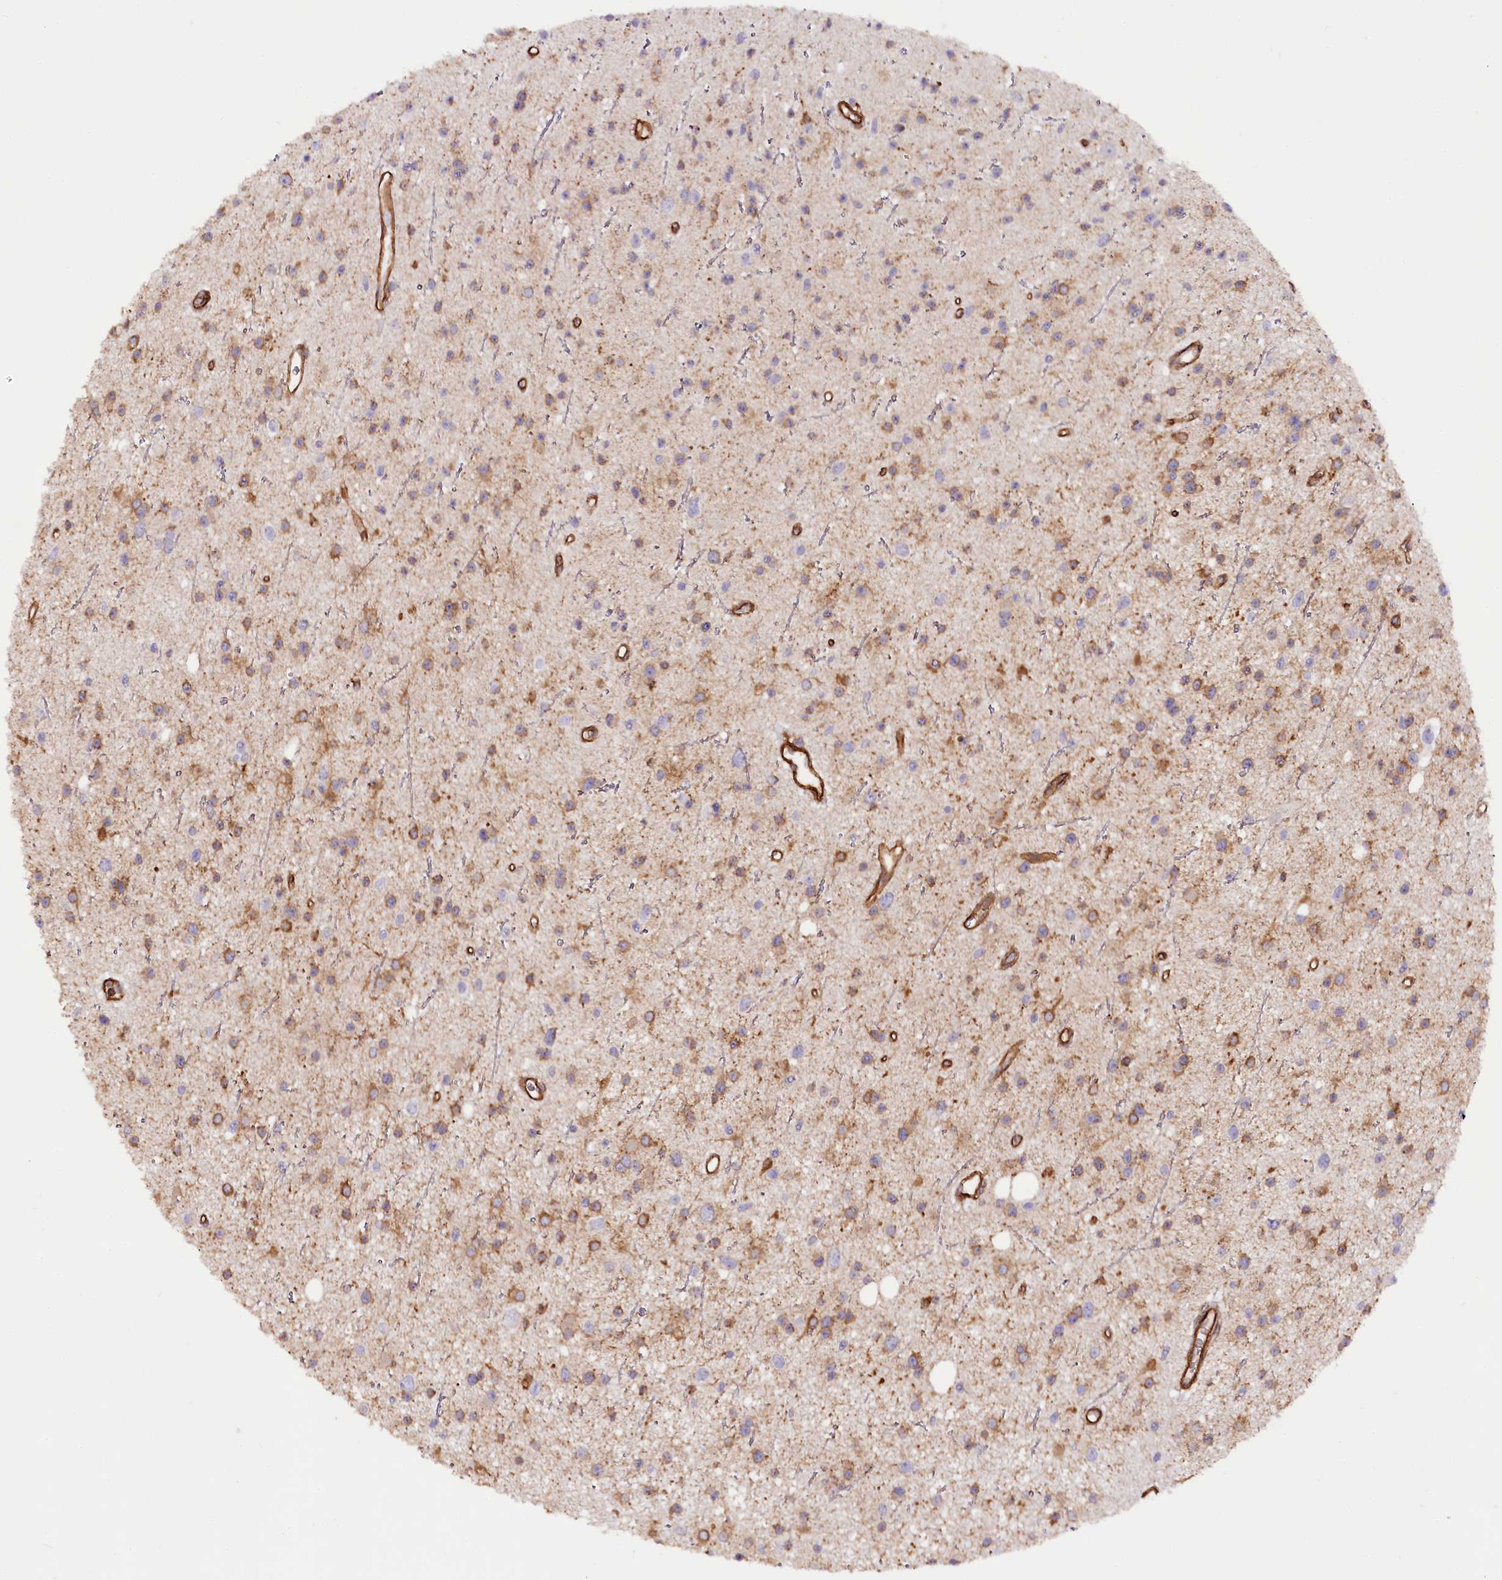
{"staining": {"intensity": "moderate", "quantity": "25%-75%", "location": "cytoplasmic/membranous"}, "tissue": "glioma", "cell_type": "Tumor cells", "image_type": "cancer", "snomed": [{"axis": "morphology", "description": "Glioma, malignant, Low grade"}, {"axis": "topography", "description": "Cerebral cortex"}], "caption": "A brown stain shows moderate cytoplasmic/membranous positivity of a protein in glioma tumor cells.", "gene": "SYNPO2", "patient": {"sex": "female", "age": 39}}